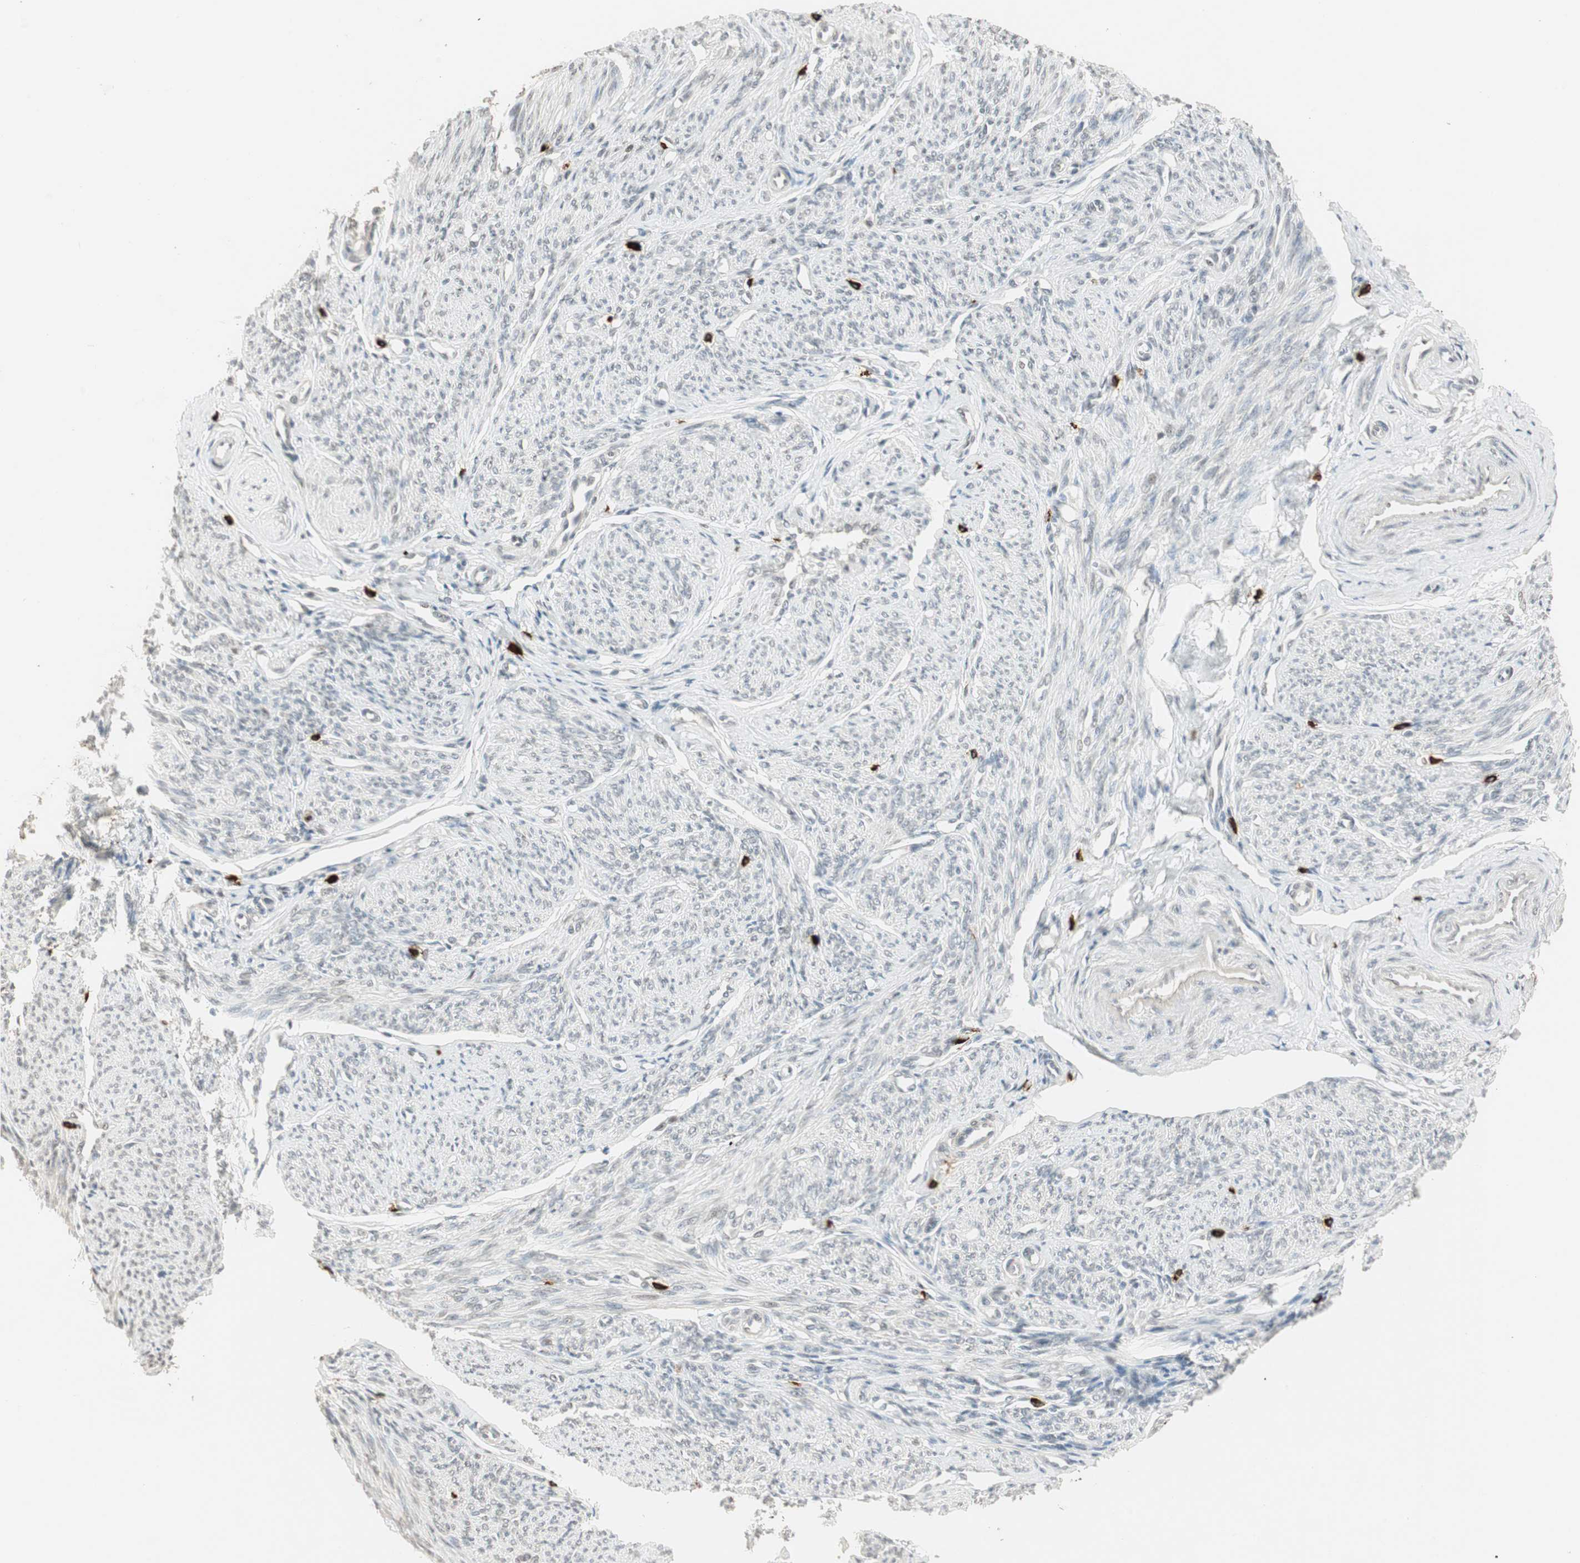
{"staining": {"intensity": "negative", "quantity": "none", "location": "none"}, "tissue": "smooth muscle", "cell_type": "Smooth muscle cells", "image_type": "normal", "snomed": [{"axis": "morphology", "description": "Normal tissue, NOS"}, {"axis": "topography", "description": "Smooth muscle"}], "caption": "Immunohistochemical staining of normal human smooth muscle reveals no significant staining in smooth muscle cells.", "gene": "ETV4", "patient": {"sex": "female", "age": 65}}